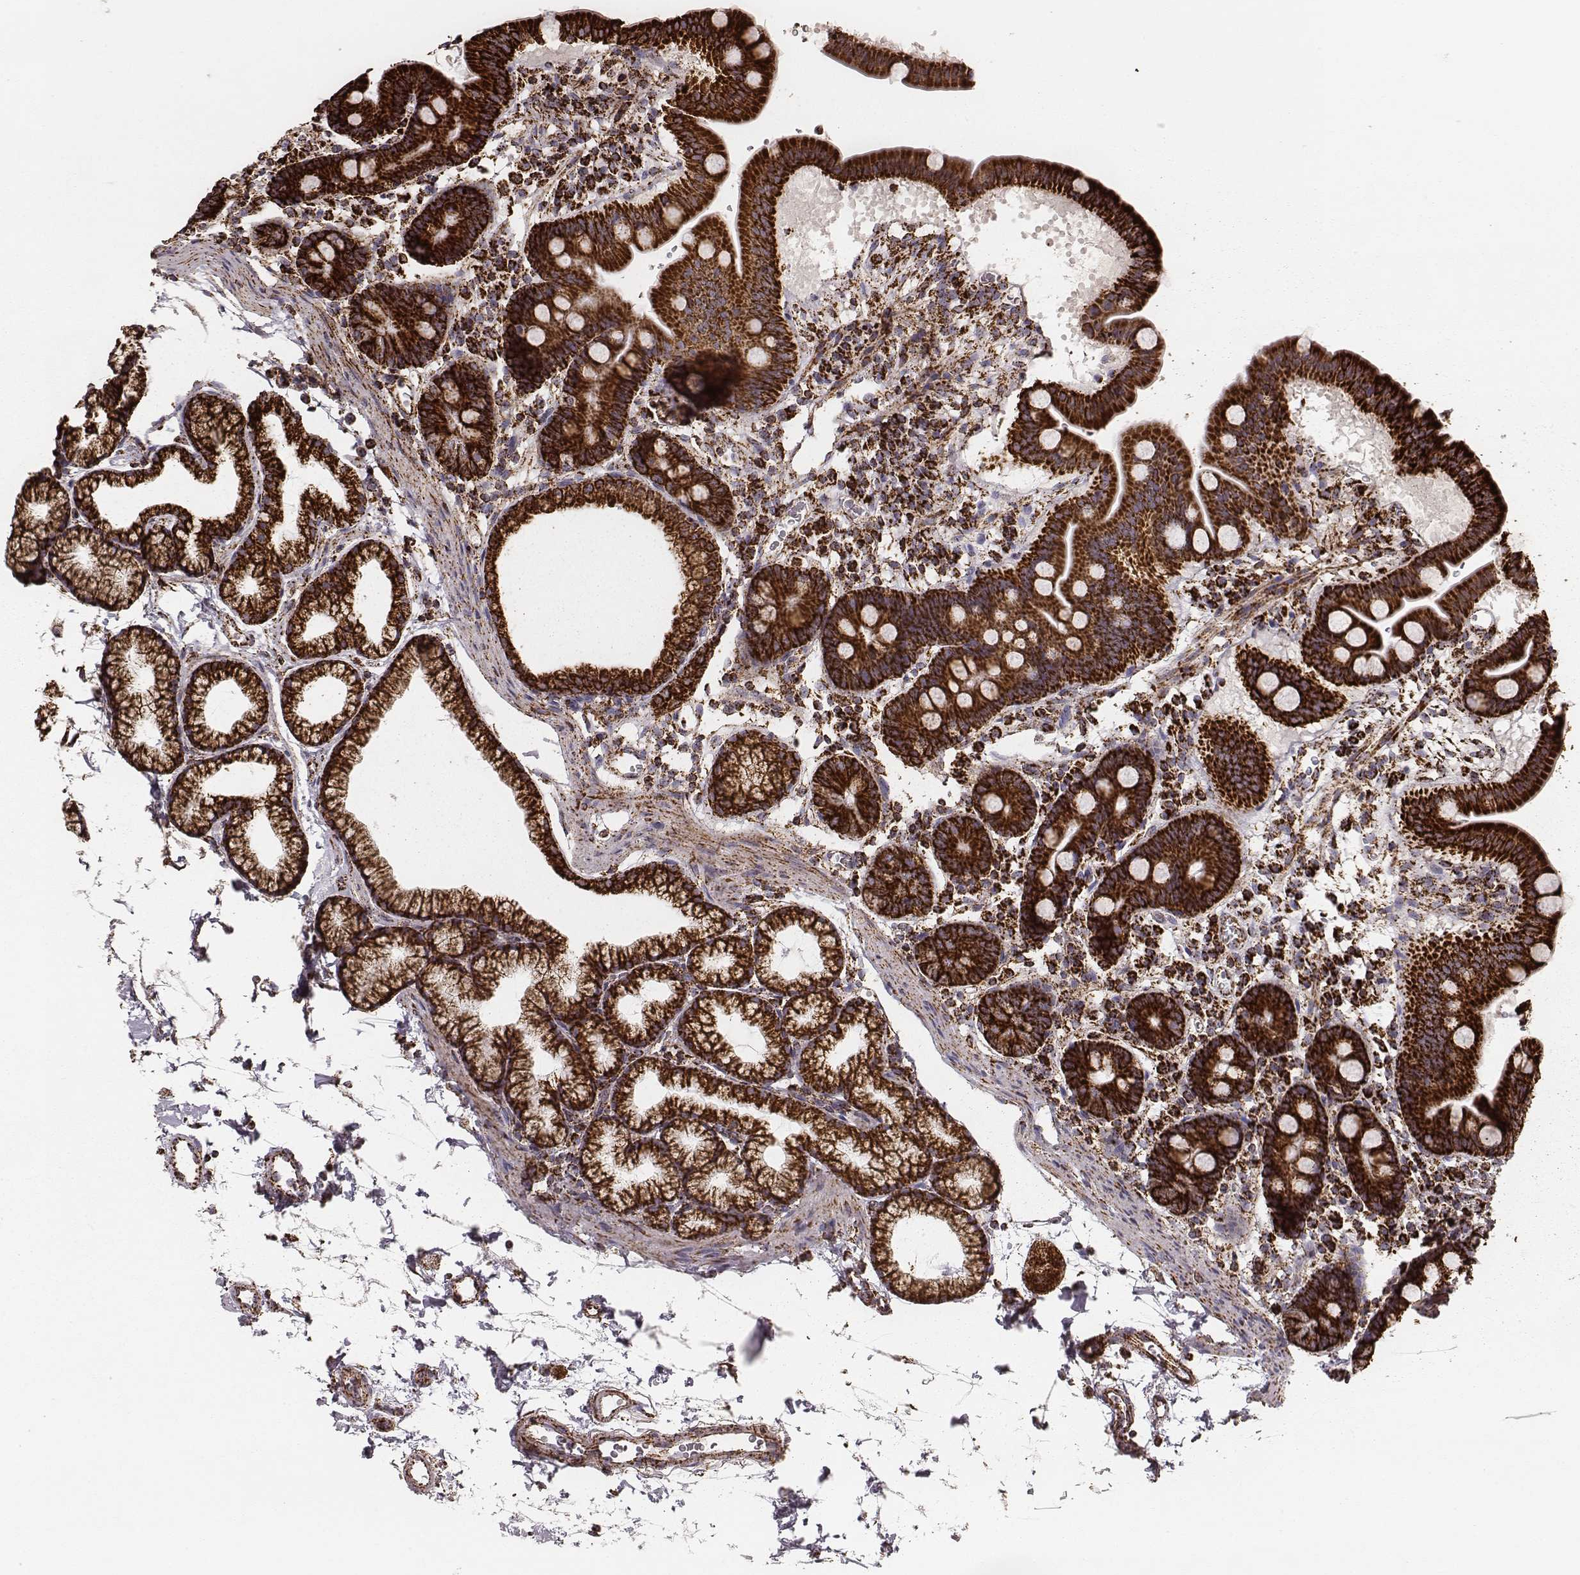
{"staining": {"intensity": "strong", "quantity": ">75%", "location": "cytoplasmic/membranous"}, "tissue": "duodenum", "cell_type": "Glandular cells", "image_type": "normal", "snomed": [{"axis": "morphology", "description": "Normal tissue, NOS"}, {"axis": "topography", "description": "Duodenum"}], "caption": "IHC of benign human duodenum exhibits high levels of strong cytoplasmic/membranous positivity in approximately >75% of glandular cells.", "gene": "TUFM", "patient": {"sex": "male", "age": 59}}